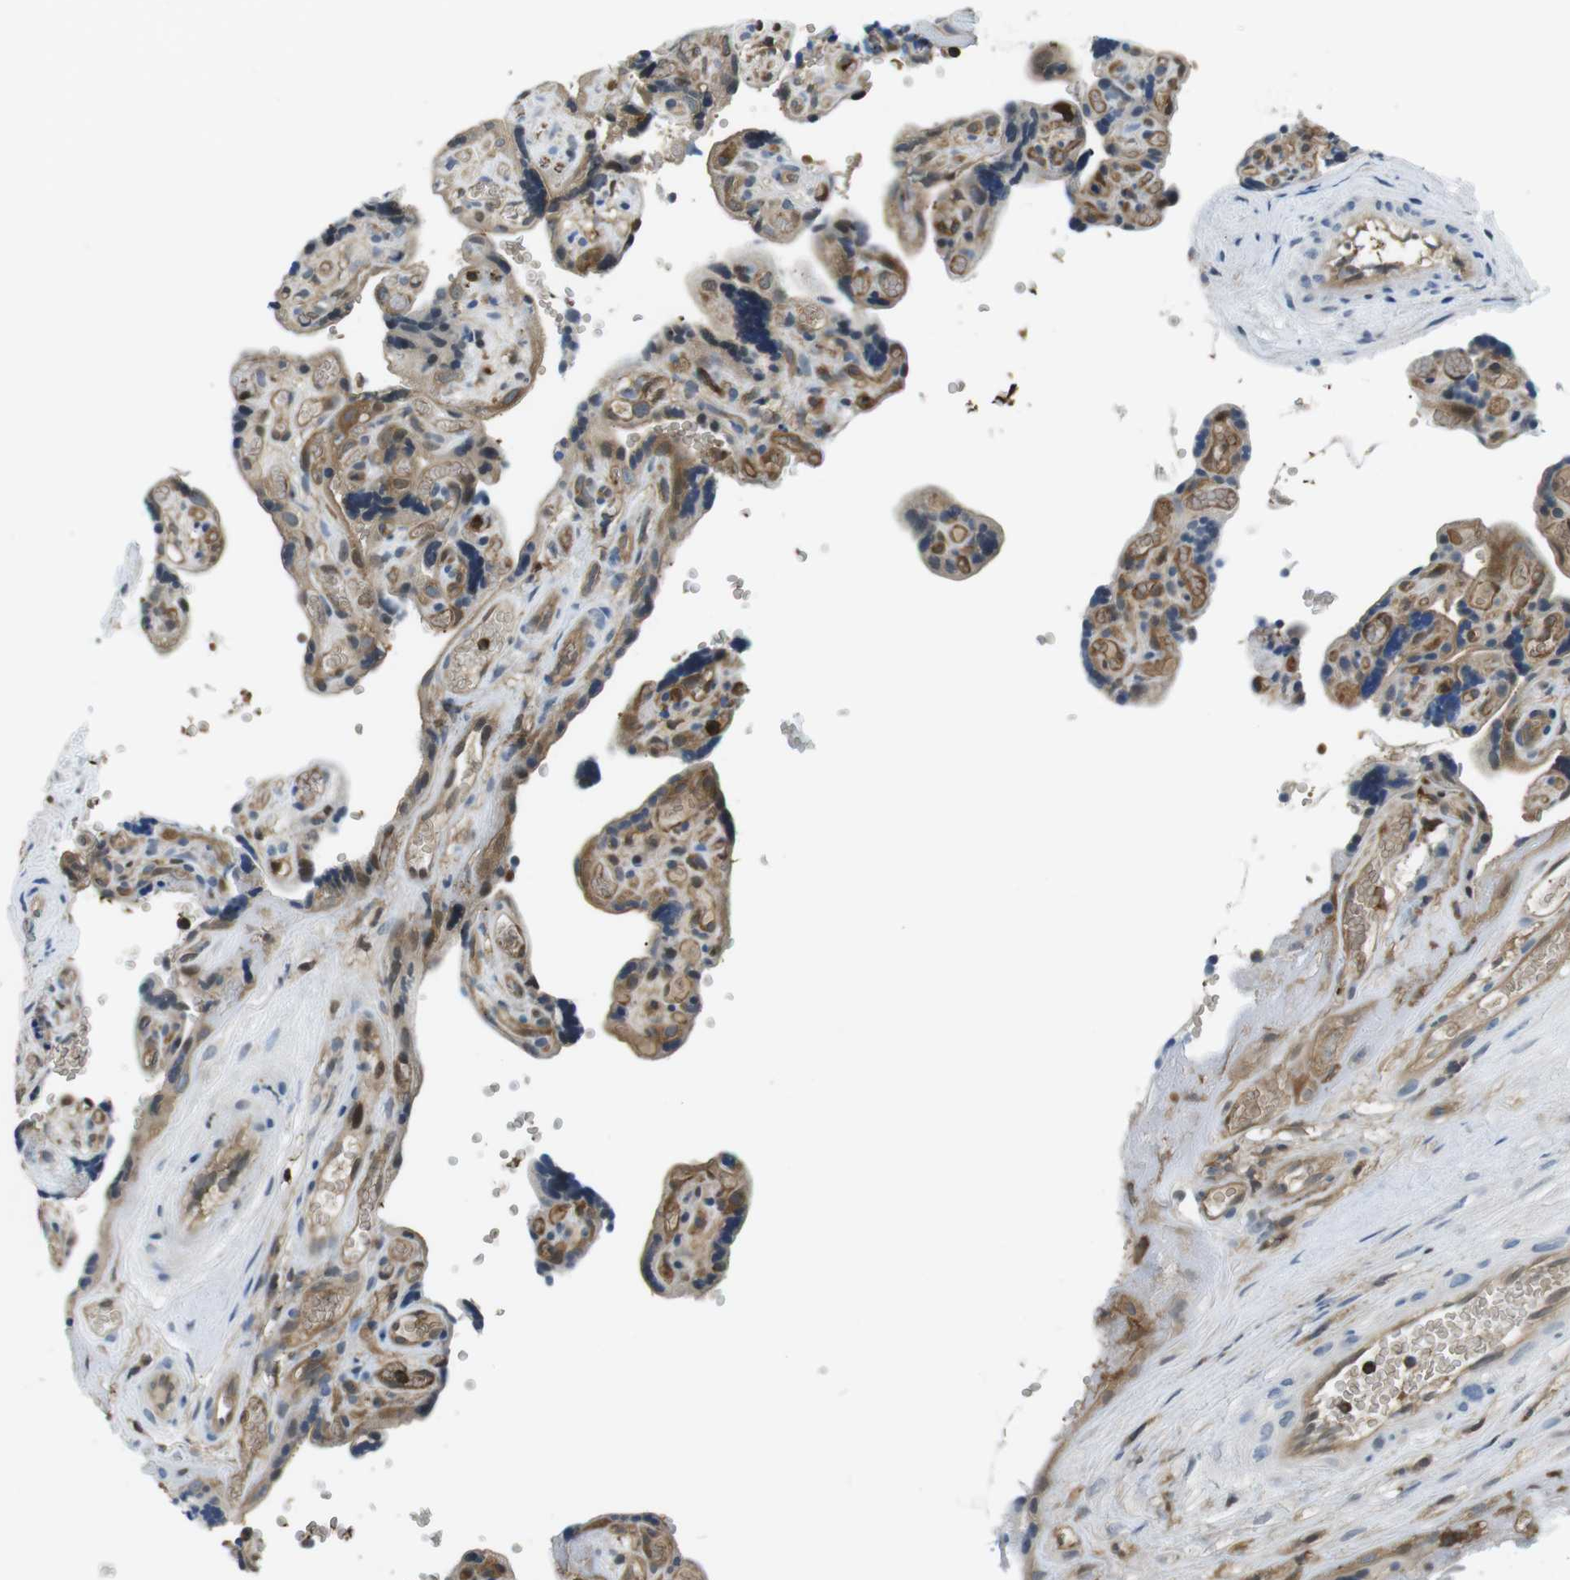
{"staining": {"intensity": "moderate", "quantity": ">75%", "location": "cytoplasmic/membranous"}, "tissue": "placenta", "cell_type": "Decidual cells", "image_type": "normal", "snomed": [{"axis": "morphology", "description": "Normal tissue, NOS"}, {"axis": "topography", "description": "Placenta"}], "caption": "About >75% of decidual cells in normal human placenta exhibit moderate cytoplasmic/membranous protein expression as visualized by brown immunohistochemical staining.", "gene": "STK10", "patient": {"sex": "female", "age": 30}}